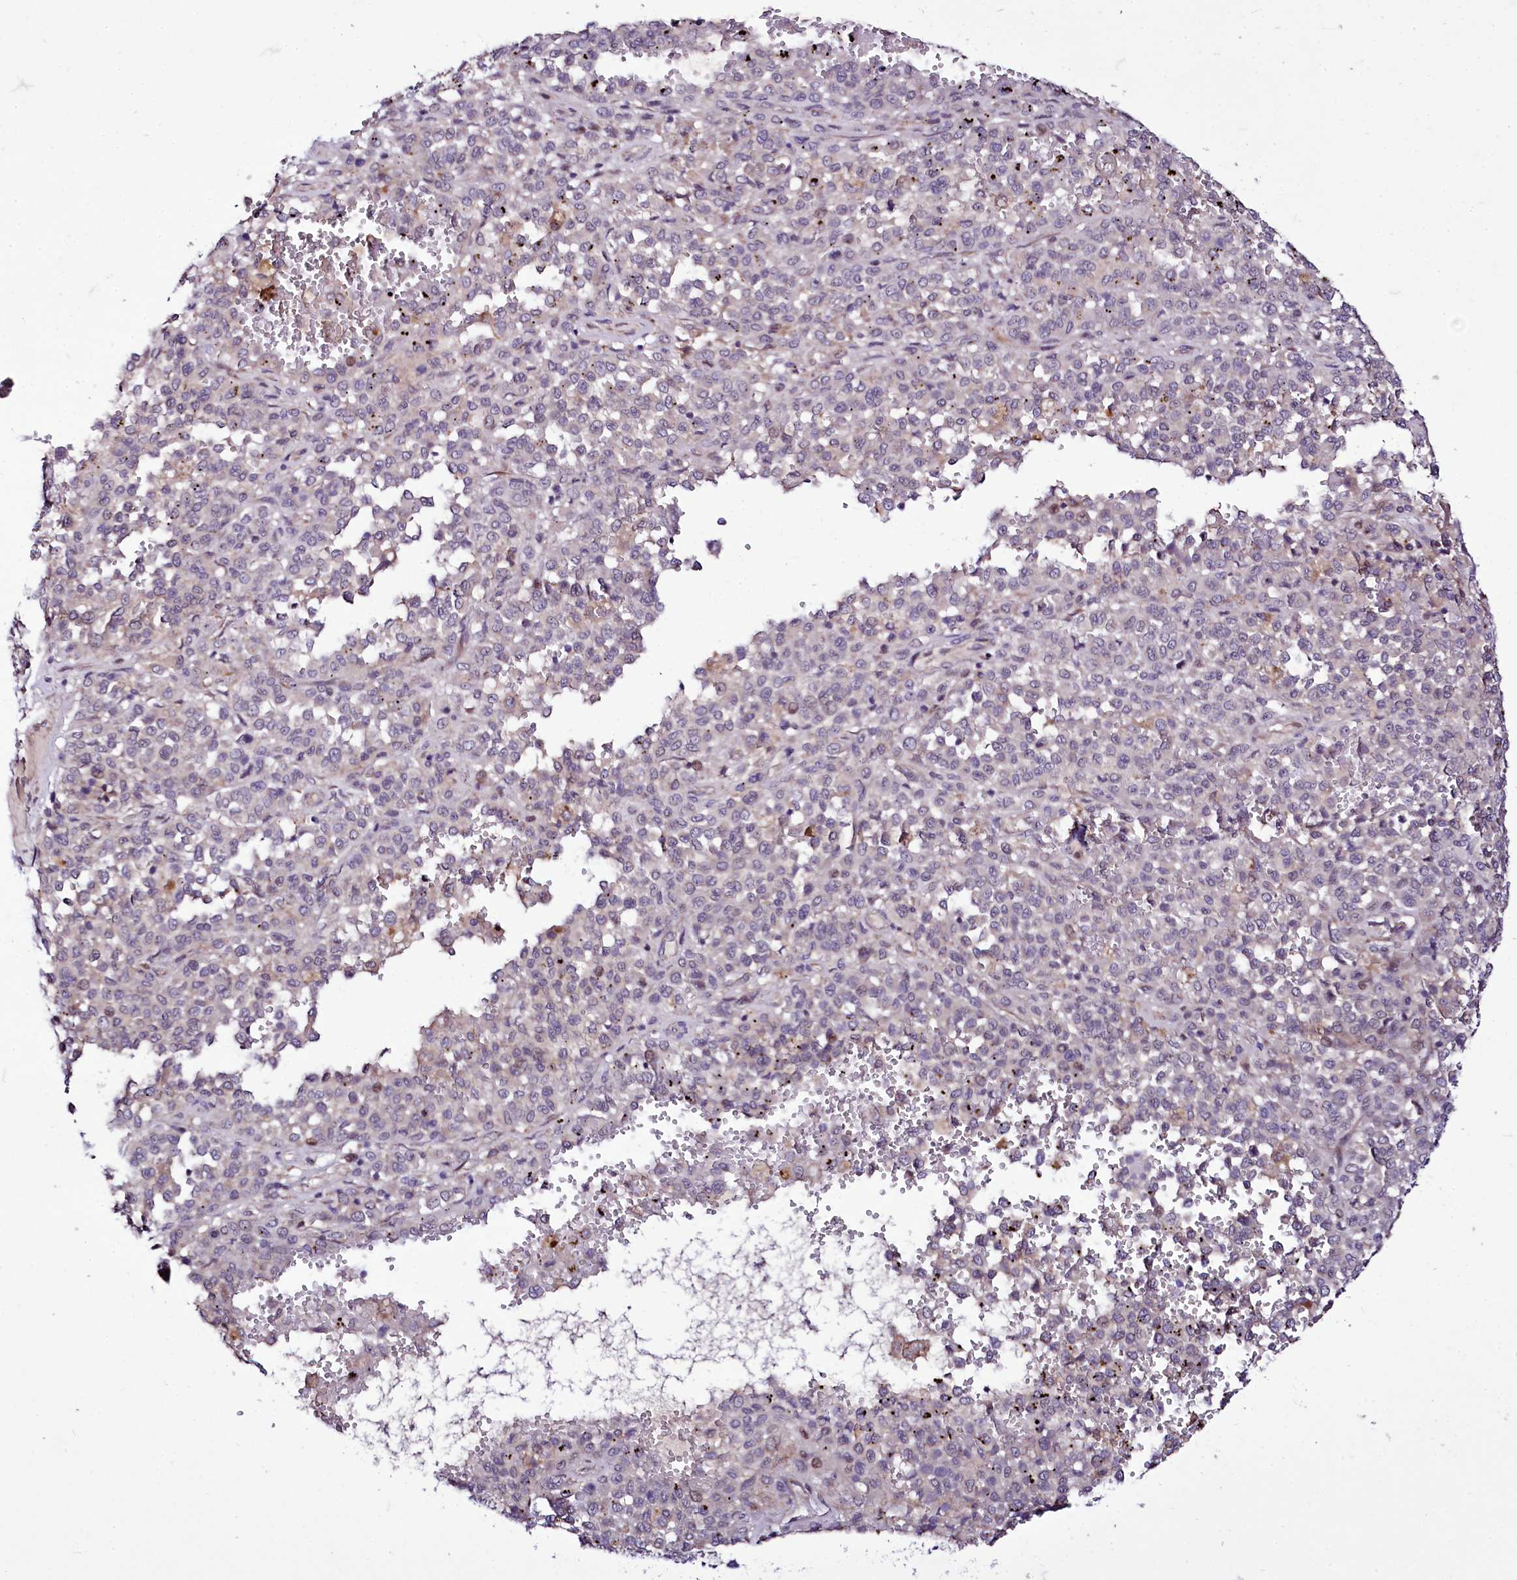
{"staining": {"intensity": "negative", "quantity": "none", "location": "none"}, "tissue": "melanoma", "cell_type": "Tumor cells", "image_type": "cancer", "snomed": [{"axis": "morphology", "description": "Malignant melanoma, Metastatic site"}, {"axis": "topography", "description": "Pancreas"}], "caption": "Immunohistochemistry of melanoma displays no positivity in tumor cells.", "gene": "ZC3H12C", "patient": {"sex": "female", "age": 30}}